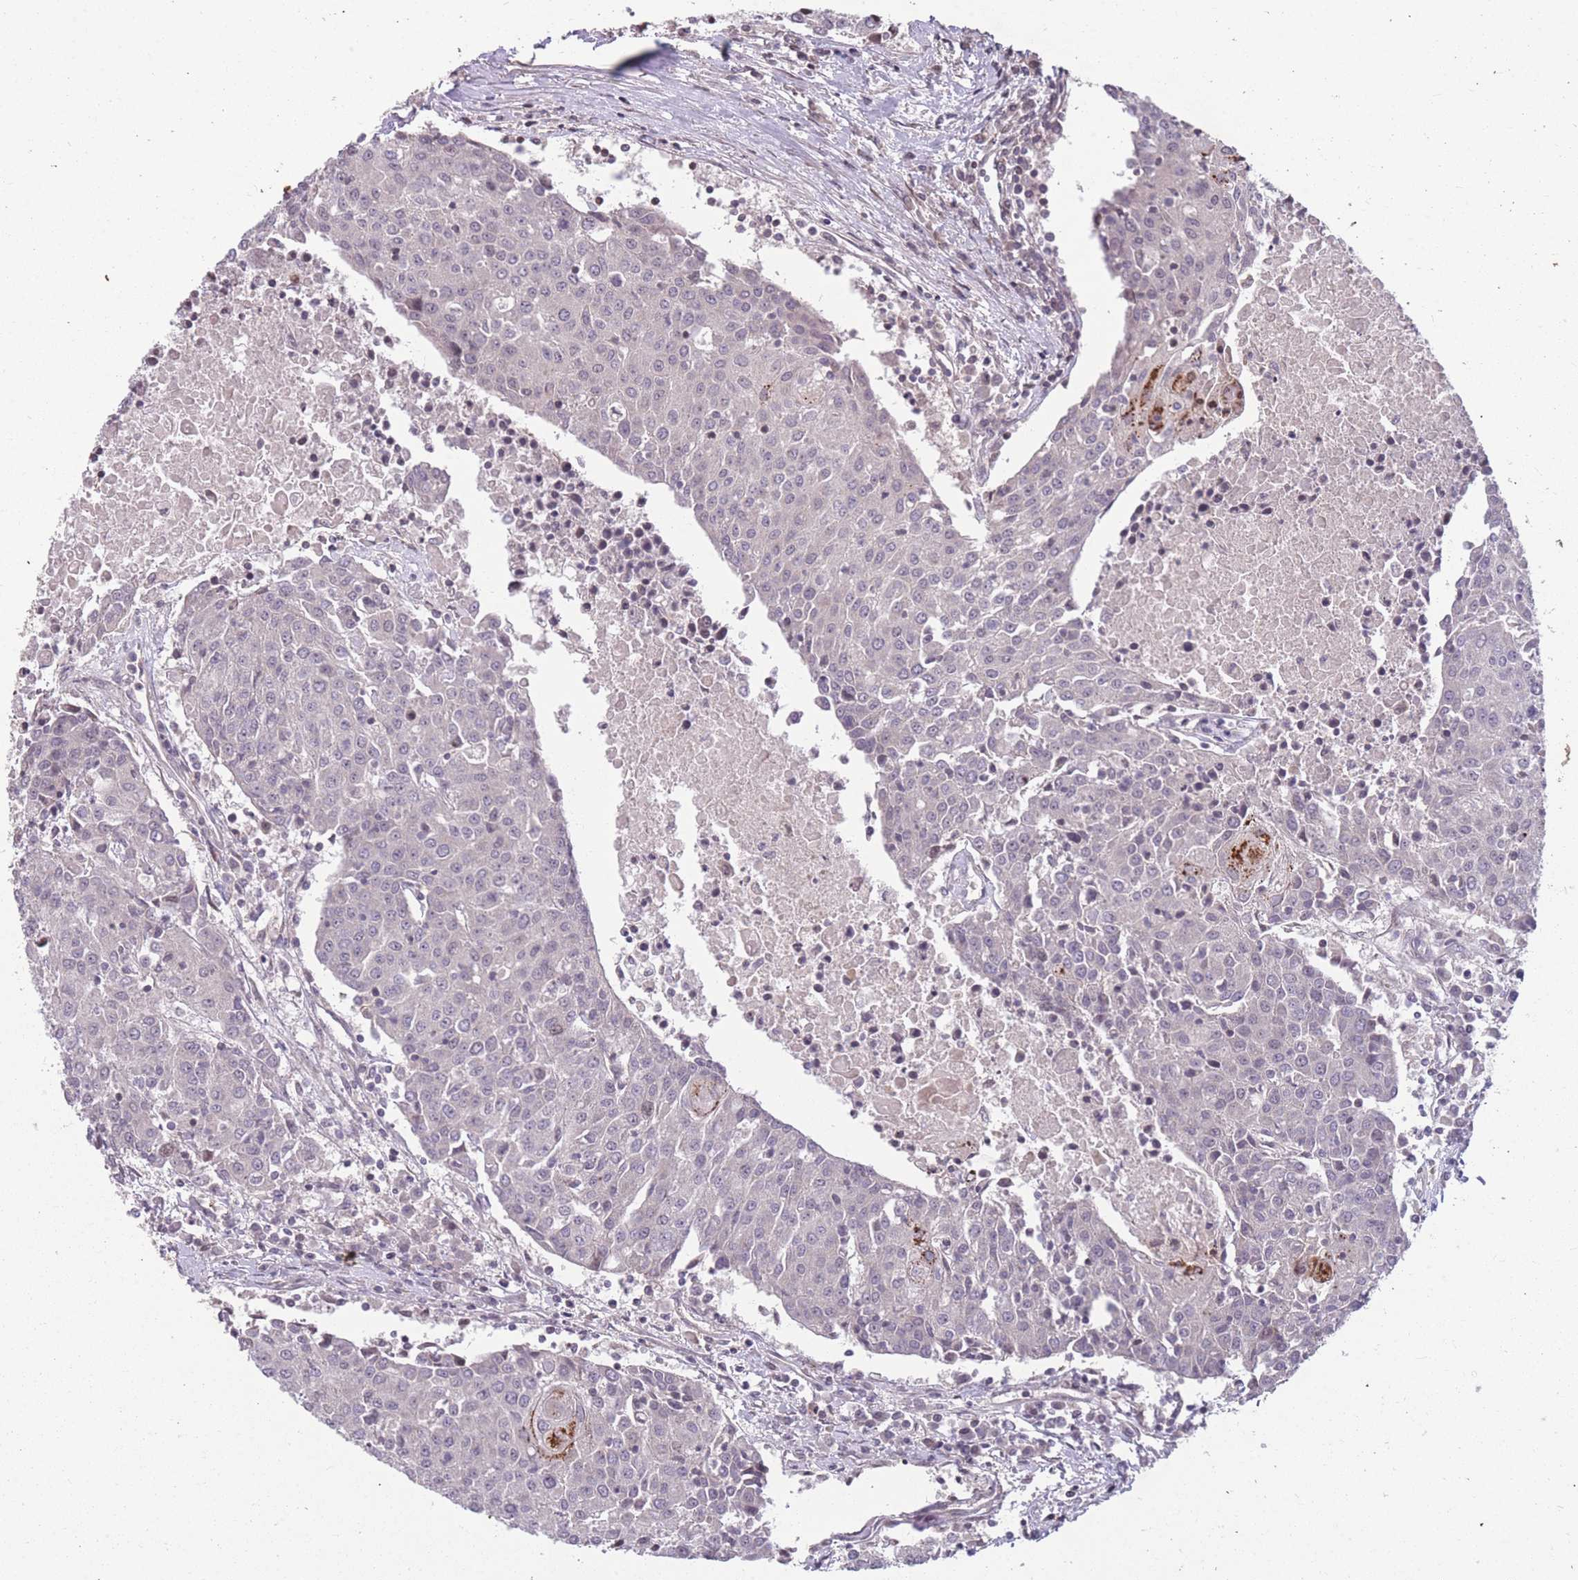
{"staining": {"intensity": "negative", "quantity": "none", "location": "none"}, "tissue": "urothelial cancer", "cell_type": "Tumor cells", "image_type": "cancer", "snomed": [{"axis": "morphology", "description": "Urothelial carcinoma, High grade"}, {"axis": "topography", "description": "Urinary bladder"}], "caption": "DAB immunohistochemical staining of human urothelial cancer exhibits no significant positivity in tumor cells.", "gene": "GGT5", "patient": {"sex": "female", "age": 85}}